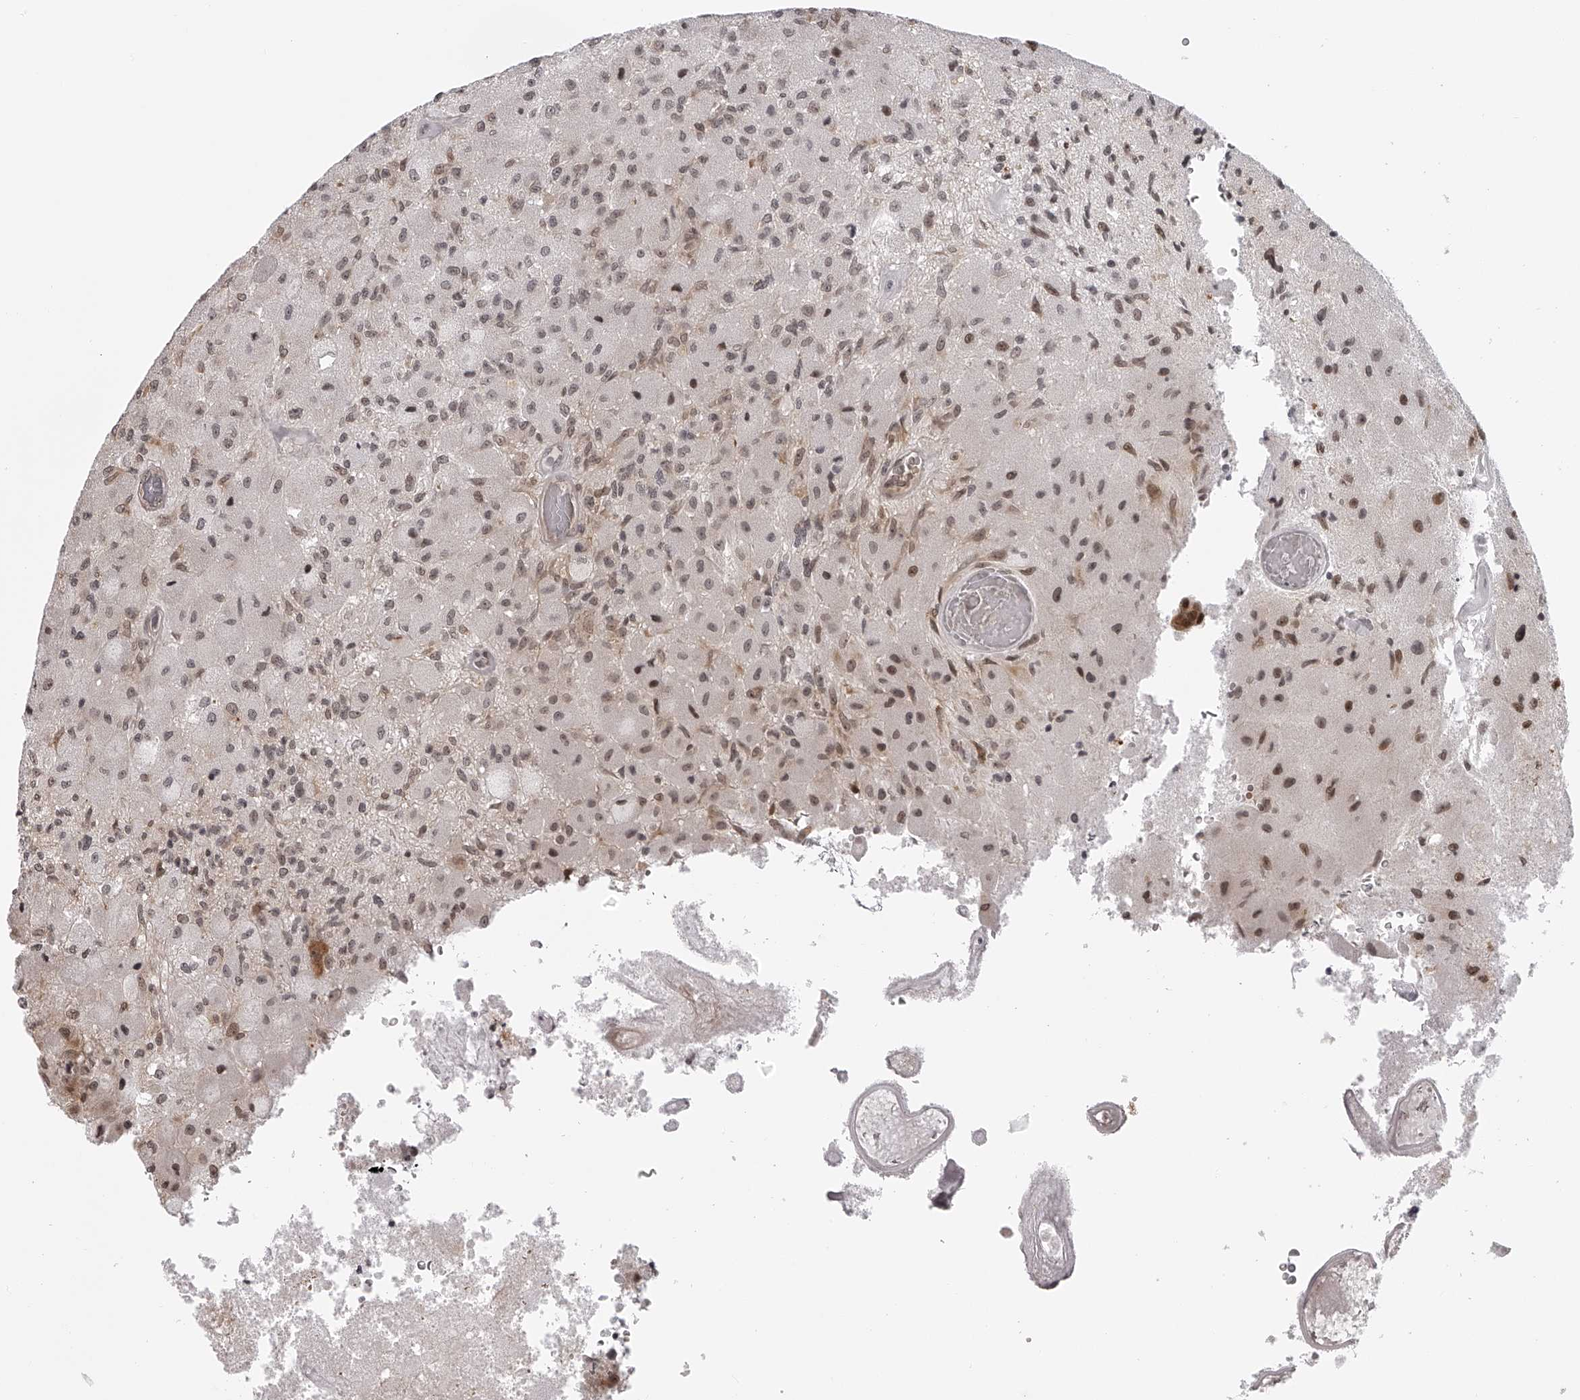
{"staining": {"intensity": "weak", "quantity": "25%-75%", "location": "nuclear"}, "tissue": "glioma", "cell_type": "Tumor cells", "image_type": "cancer", "snomed": [{"axis": "morphology", "description": "Normal tissue, NOS"}, {"axis": "morphology", "description": "Glioma, malignant, High grade"}, {"axis": "topography", "description": "Cerebral cortex"}], "caption": "Protein expression analysis of high-grade glioma (malignant) shows weak nuclear expression in about 25%-75% of tumor cells.", "gene": "ODF2L", "patient": {"sex": "male", "age": 77}}